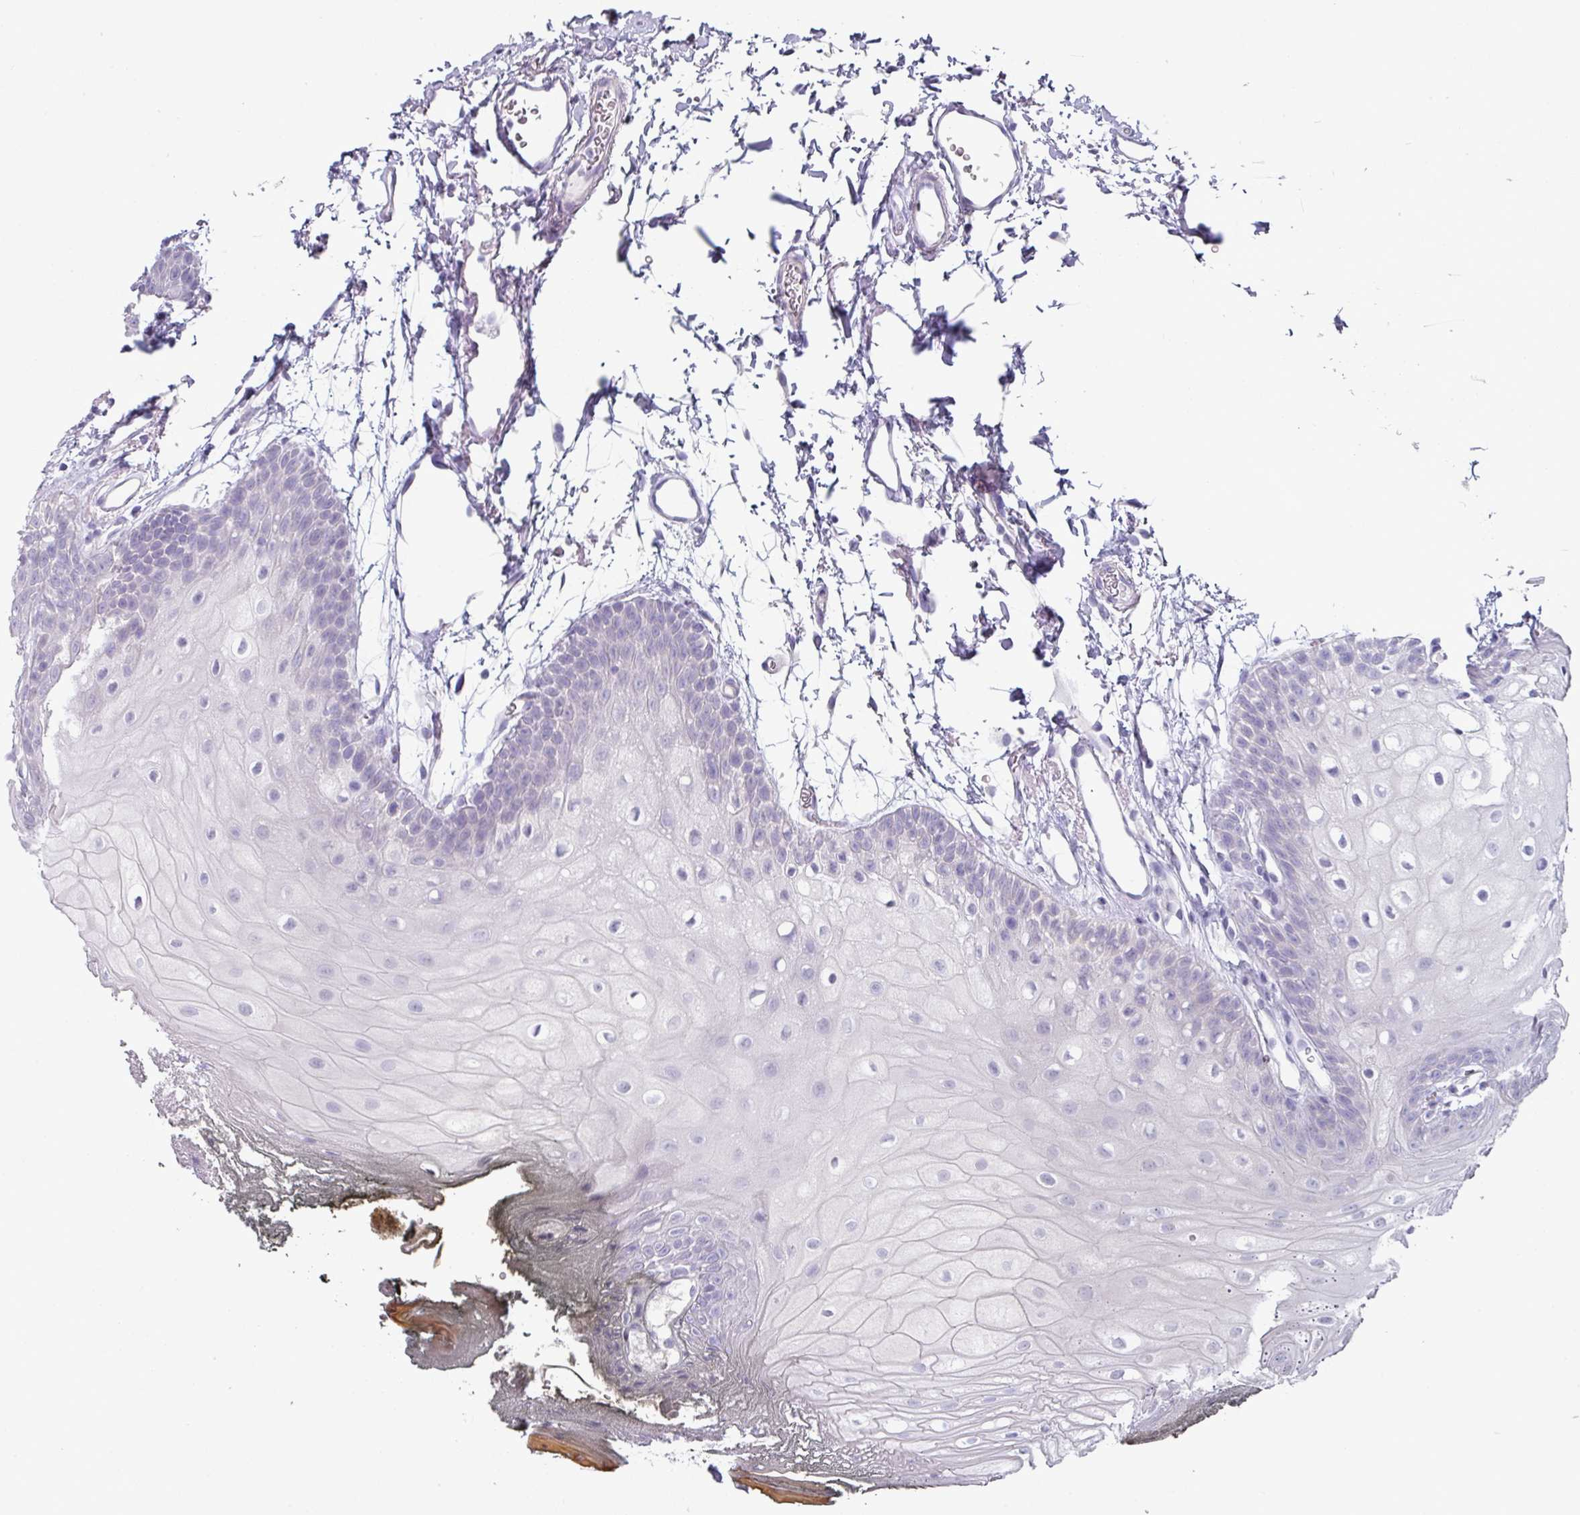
{"staining": {"intensity": "negative", "quantity": "none", "location": "none"}, "tissue": "oral mucosa", "cell_type": "Squamous epithelial cells", "image_type": "normal", "snomed": [{"axis": "morphology", "description": "Normal tissue, NOS"}, {"axis": "morphology", "description": "Squamous cell carcinoma, NOS"}, {"axis": "topography", "description": "Oral tissue"}, {"axis": "topography", "description": "Head-Neck"}], "caption": "High power microscopy micrograph of an immunohistochemistry (IHC) photomicrograph of unremarkable oral mucosa, revealing no significant staining in squamous epithelial cells.", "gene": "SLC17A7", "patient": {"sex": "female", "age": 81}}